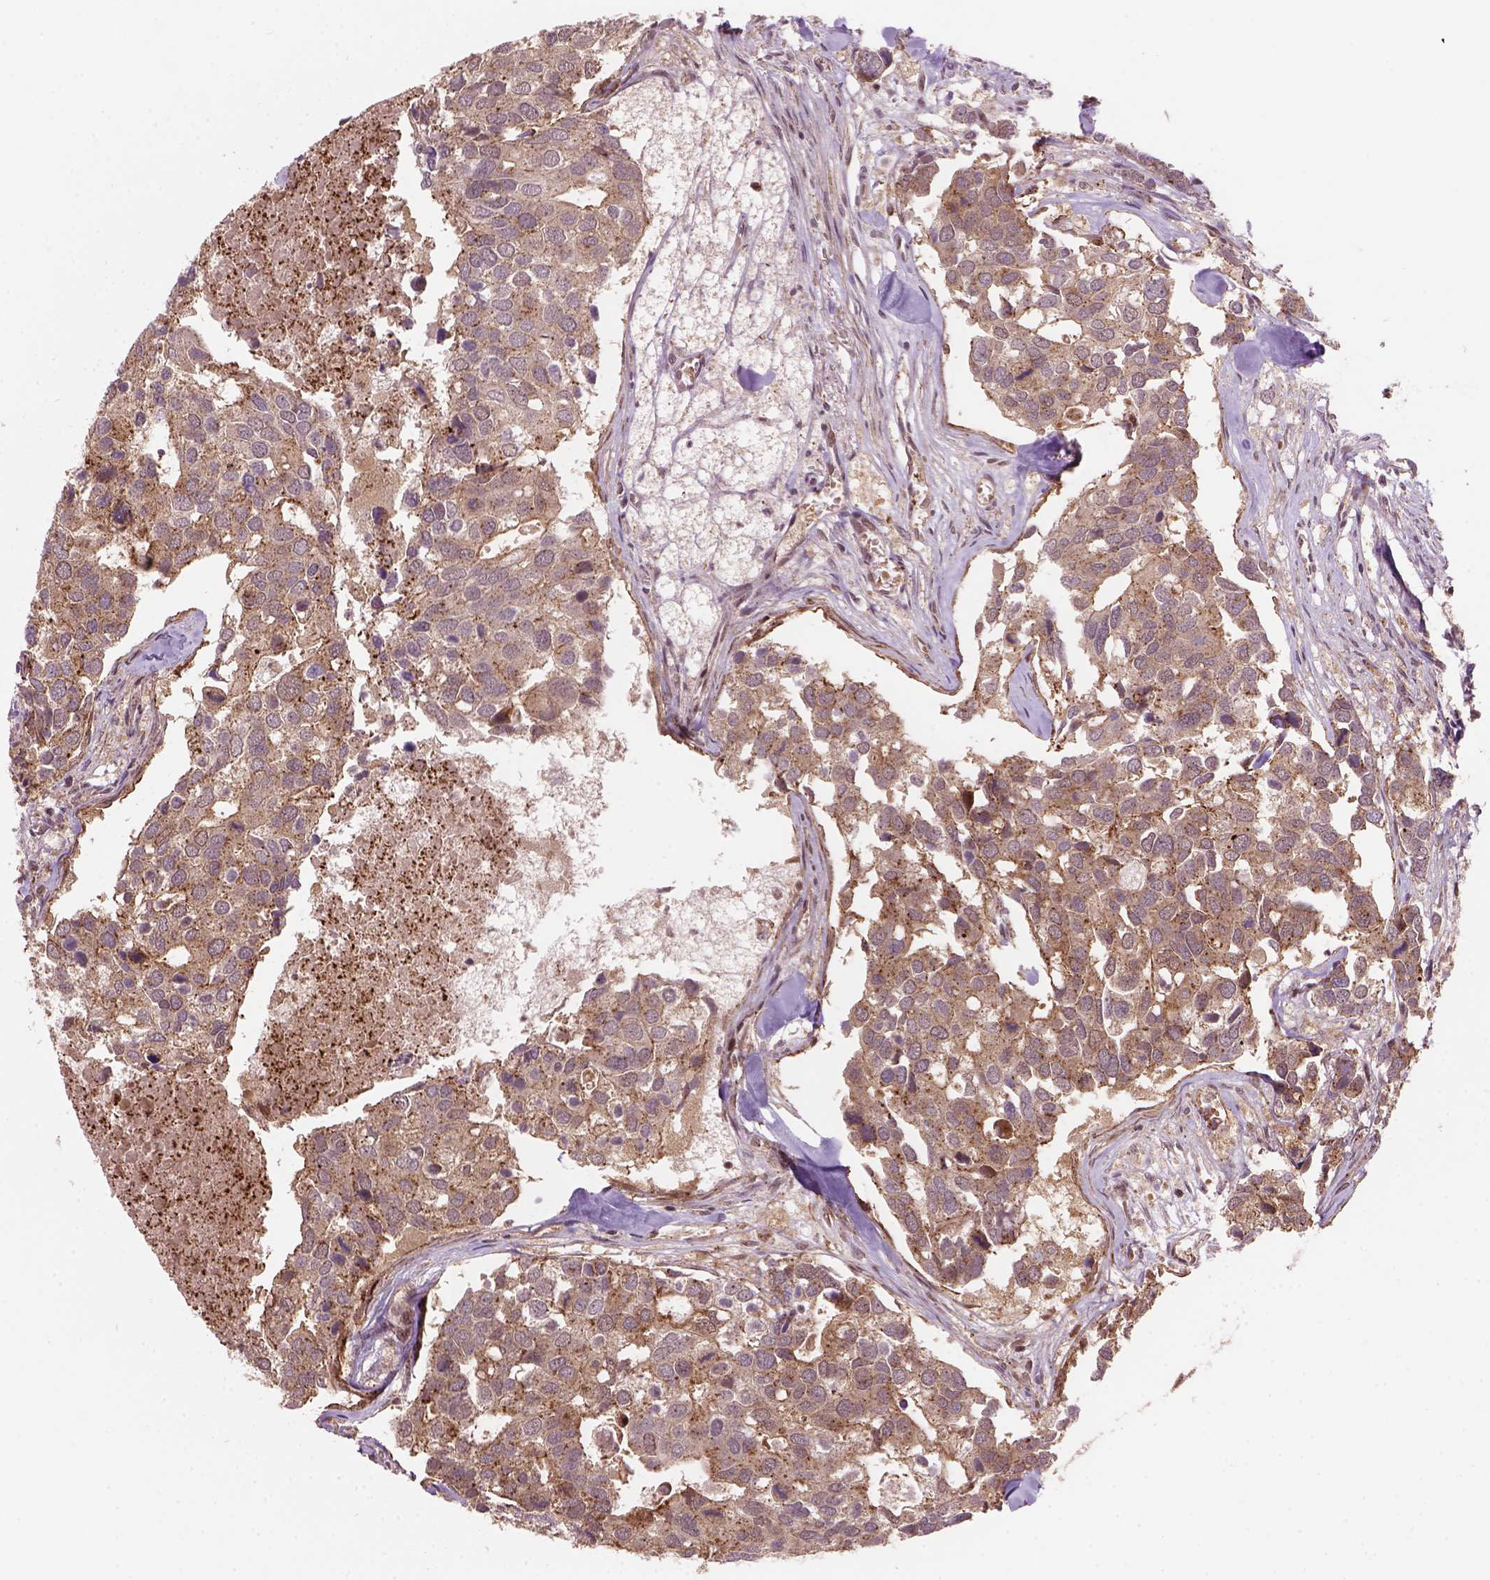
{"staining": {"intensity": "weak", "quantity": ">75%", "location": "cytoplasmic/membranous"}, "tissue": "breast cancer", "cell_type": "Tumor cells", "image_type": "cancer", "snomed": [{"axis": "morphology", "description": "Duct carcinoma"}, {"axis": "topography", "description": "Breast"}], "caption": "Breast invasive ductal carcinoma stained for a protein (brown) displays weak cytoplasmic/membranous positive expression in about >75% of tumor cells.", "gene": "PSMD11", "patient": {"sex": "female", "age": 83}}